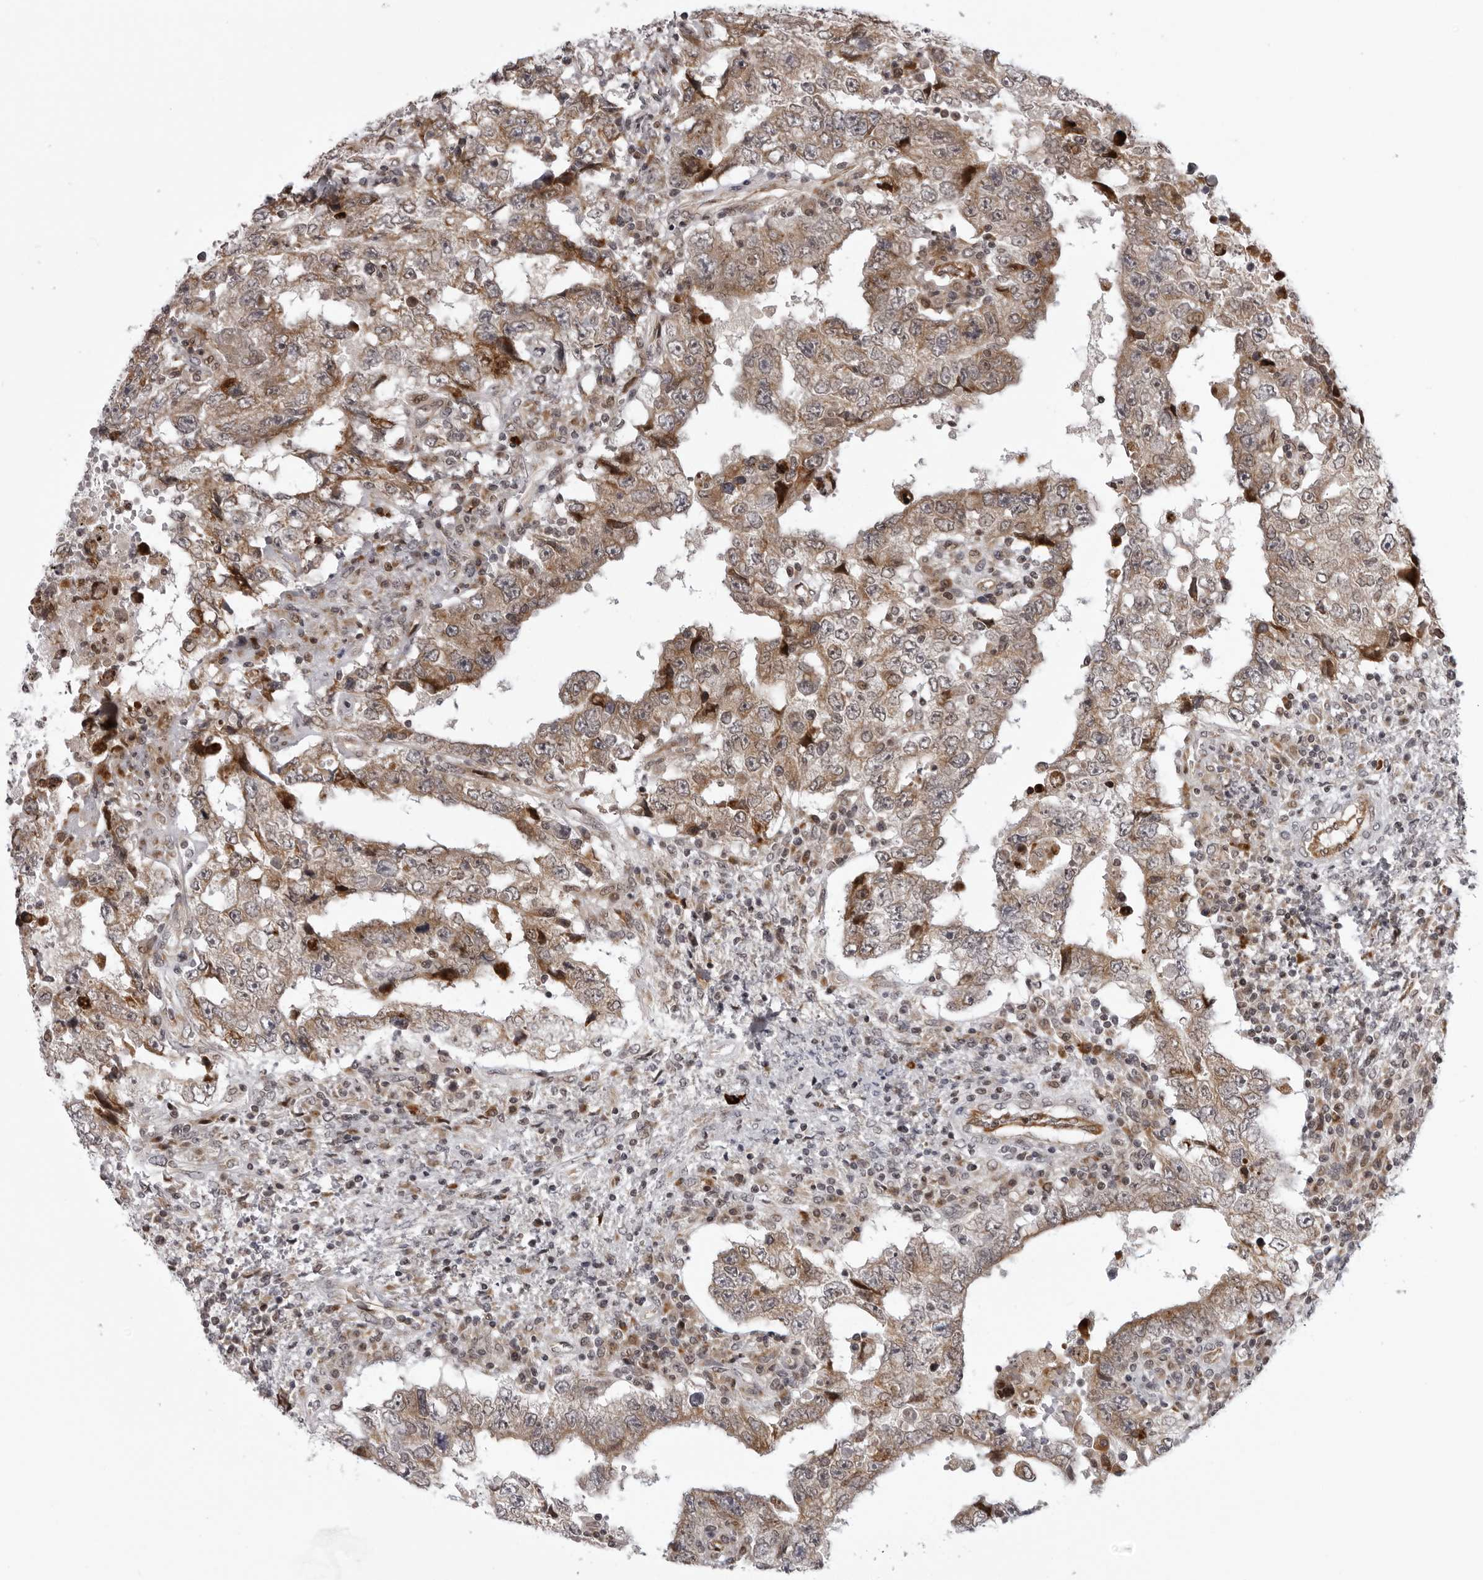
{"staining": {"intensity": "moderate", "quantity": ">75%", "location": "cytoplasmic/membranous"}, "tissue": "testis cancer", "cell_type": "Tumor cells", "image_type": "cancer", "snomed": [{"axis": "morphology", "description": "Carcinoma, Embryonal, NOS"}, {"axis": "topography", "description": "Testis"}], "caption": "The photomicrograph demonstrates staining of testis cancer, revealing moderate cytoplasmic/membranous protein expression (brown color) within tumor cells.", "gene": "GCSAML", "patient": {"sex": "male", "age": 26}}